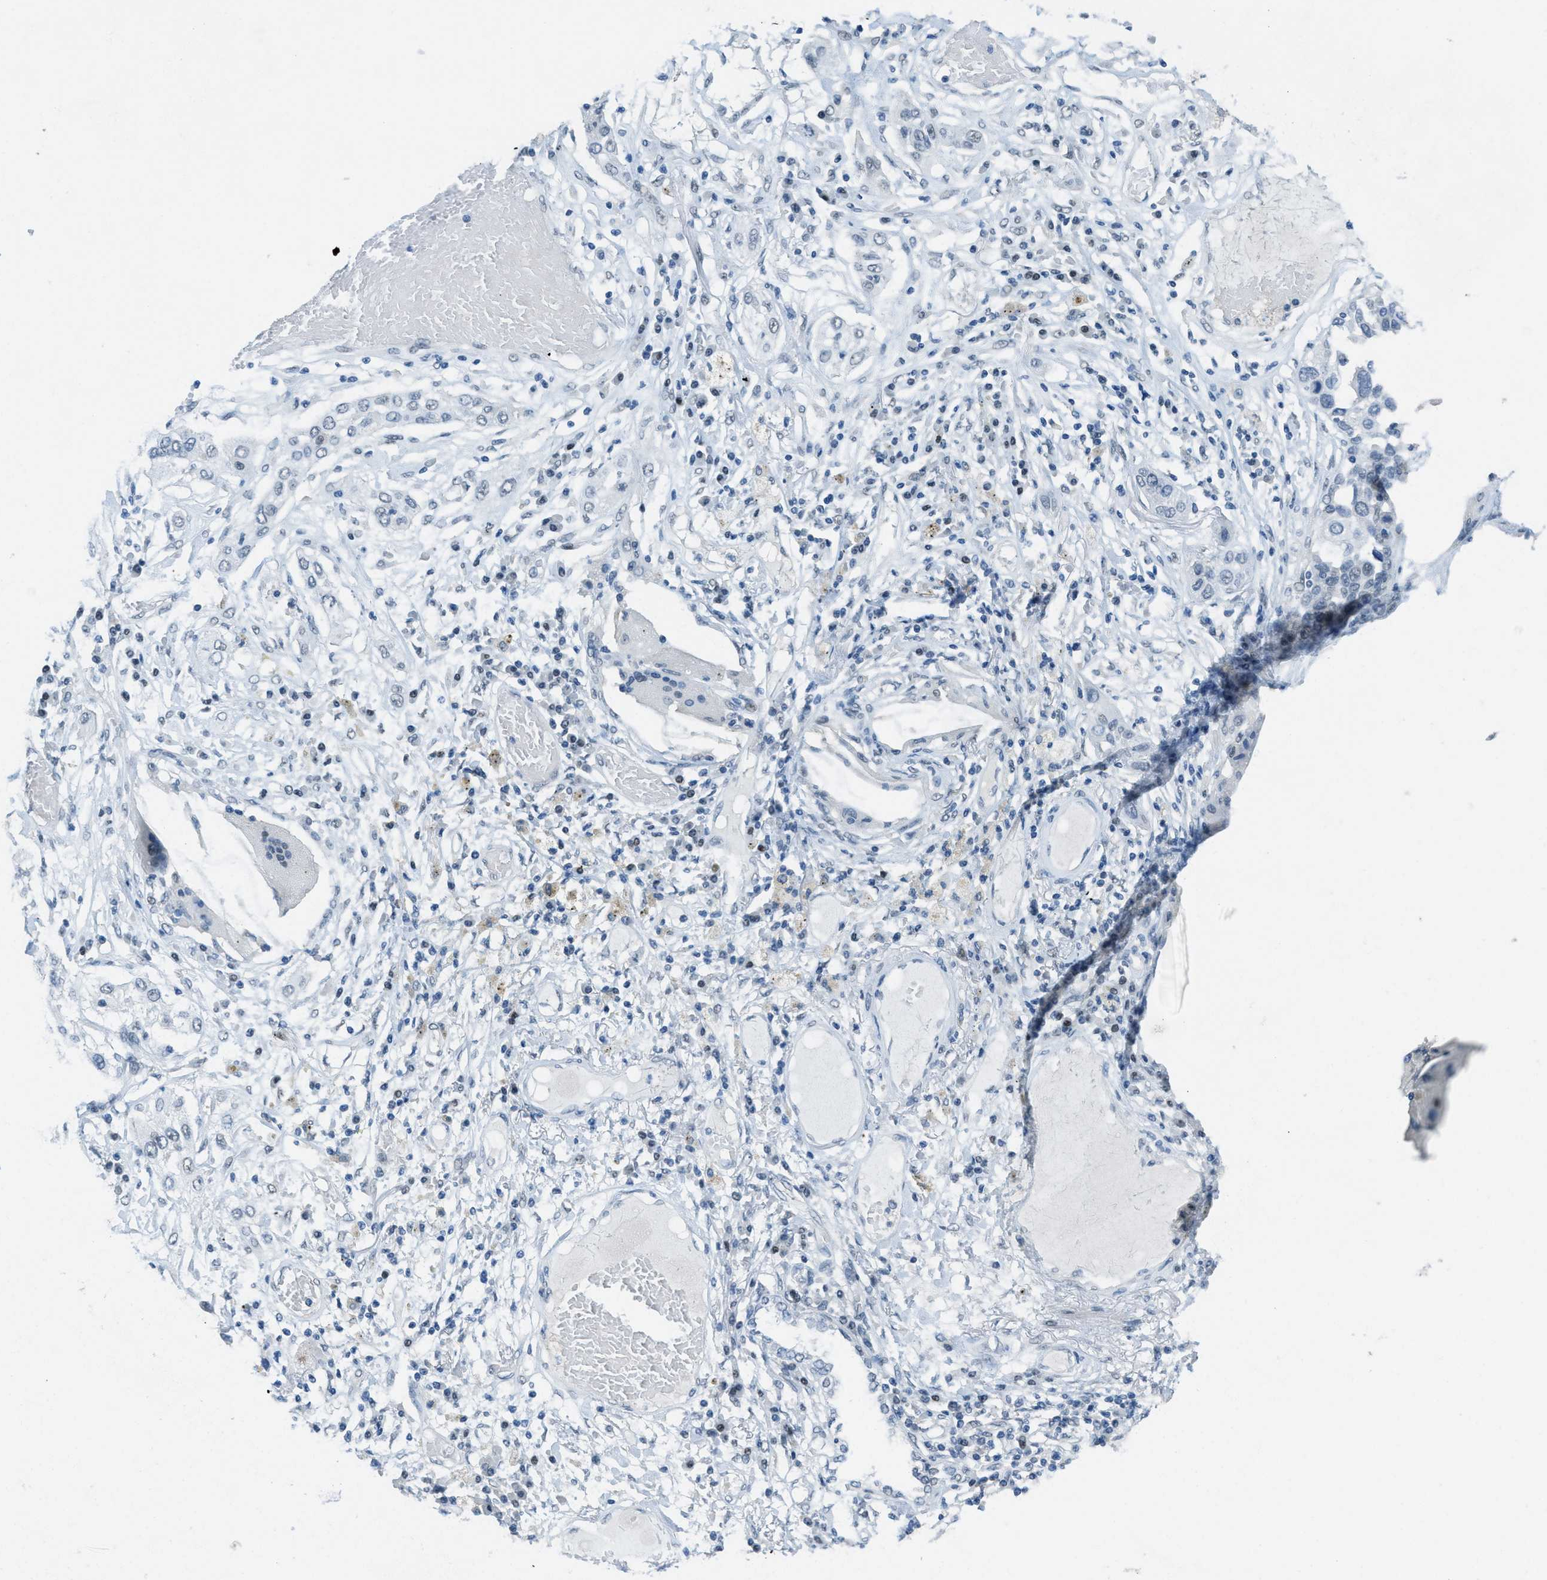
{"staining": {"intensity": "negative", "quantity": "none", "location": "none"}, "tissue": "lung cancer", "cell_type": "Tumor cells", "image_type": "cancer", "snomed": [{"axis": "morphology", "description": "Squamous cell carcinoma, NOS"}, {"axis": "topography", "description": "Lung"}], "caption": "Squamous cell carcinoma (lung) was stained to show a protein in brown. There is no significant positivity in tumor cells.", "gene": "TTC13", "patient": {"sex": "male", "age": 71}}